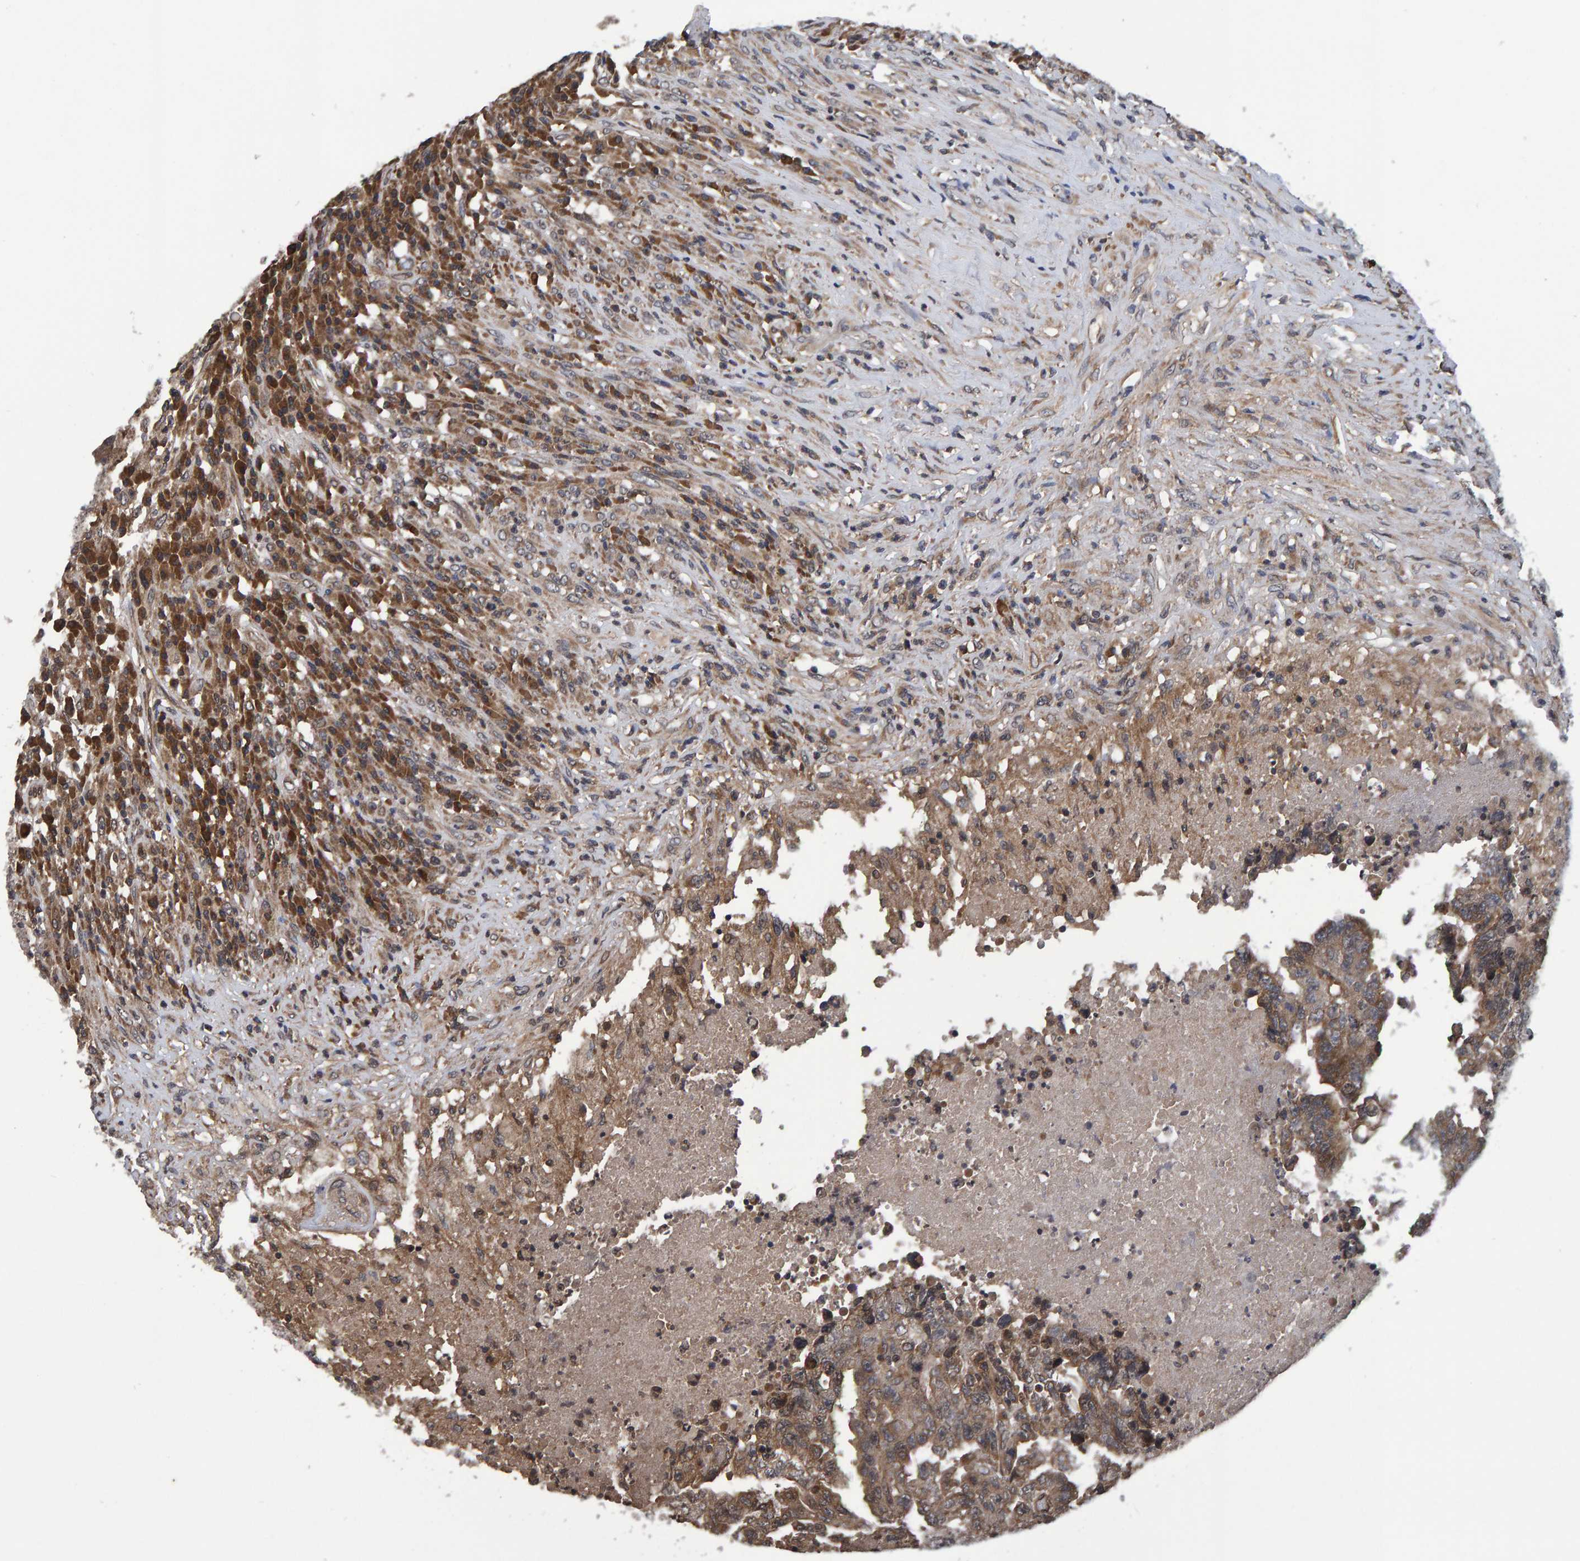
{"staining": {"intensity": "moderate", "quantity": ">75%", "location": "cytoplasmic/membranous"}, "tissue": "testis cancer", "cell_type": "Tumor cells", "image_type": "cancer", "snomed": [{"axis": "morphology", "description": "Necrosis, NOS"}, {"axis": "morphology", "description": "Carcinoma, Embryonal, NOS"}, {"axis": "topography", "description": "Testis"}], "caption": "Protein staining of testis embryonal carcinoma tissue demonstrates moderate cytoplasmic/membranous expression in approximately >75% of tumor cells.", "gene": "GAB2", "patient": {"sex": "male", "age": 19}}